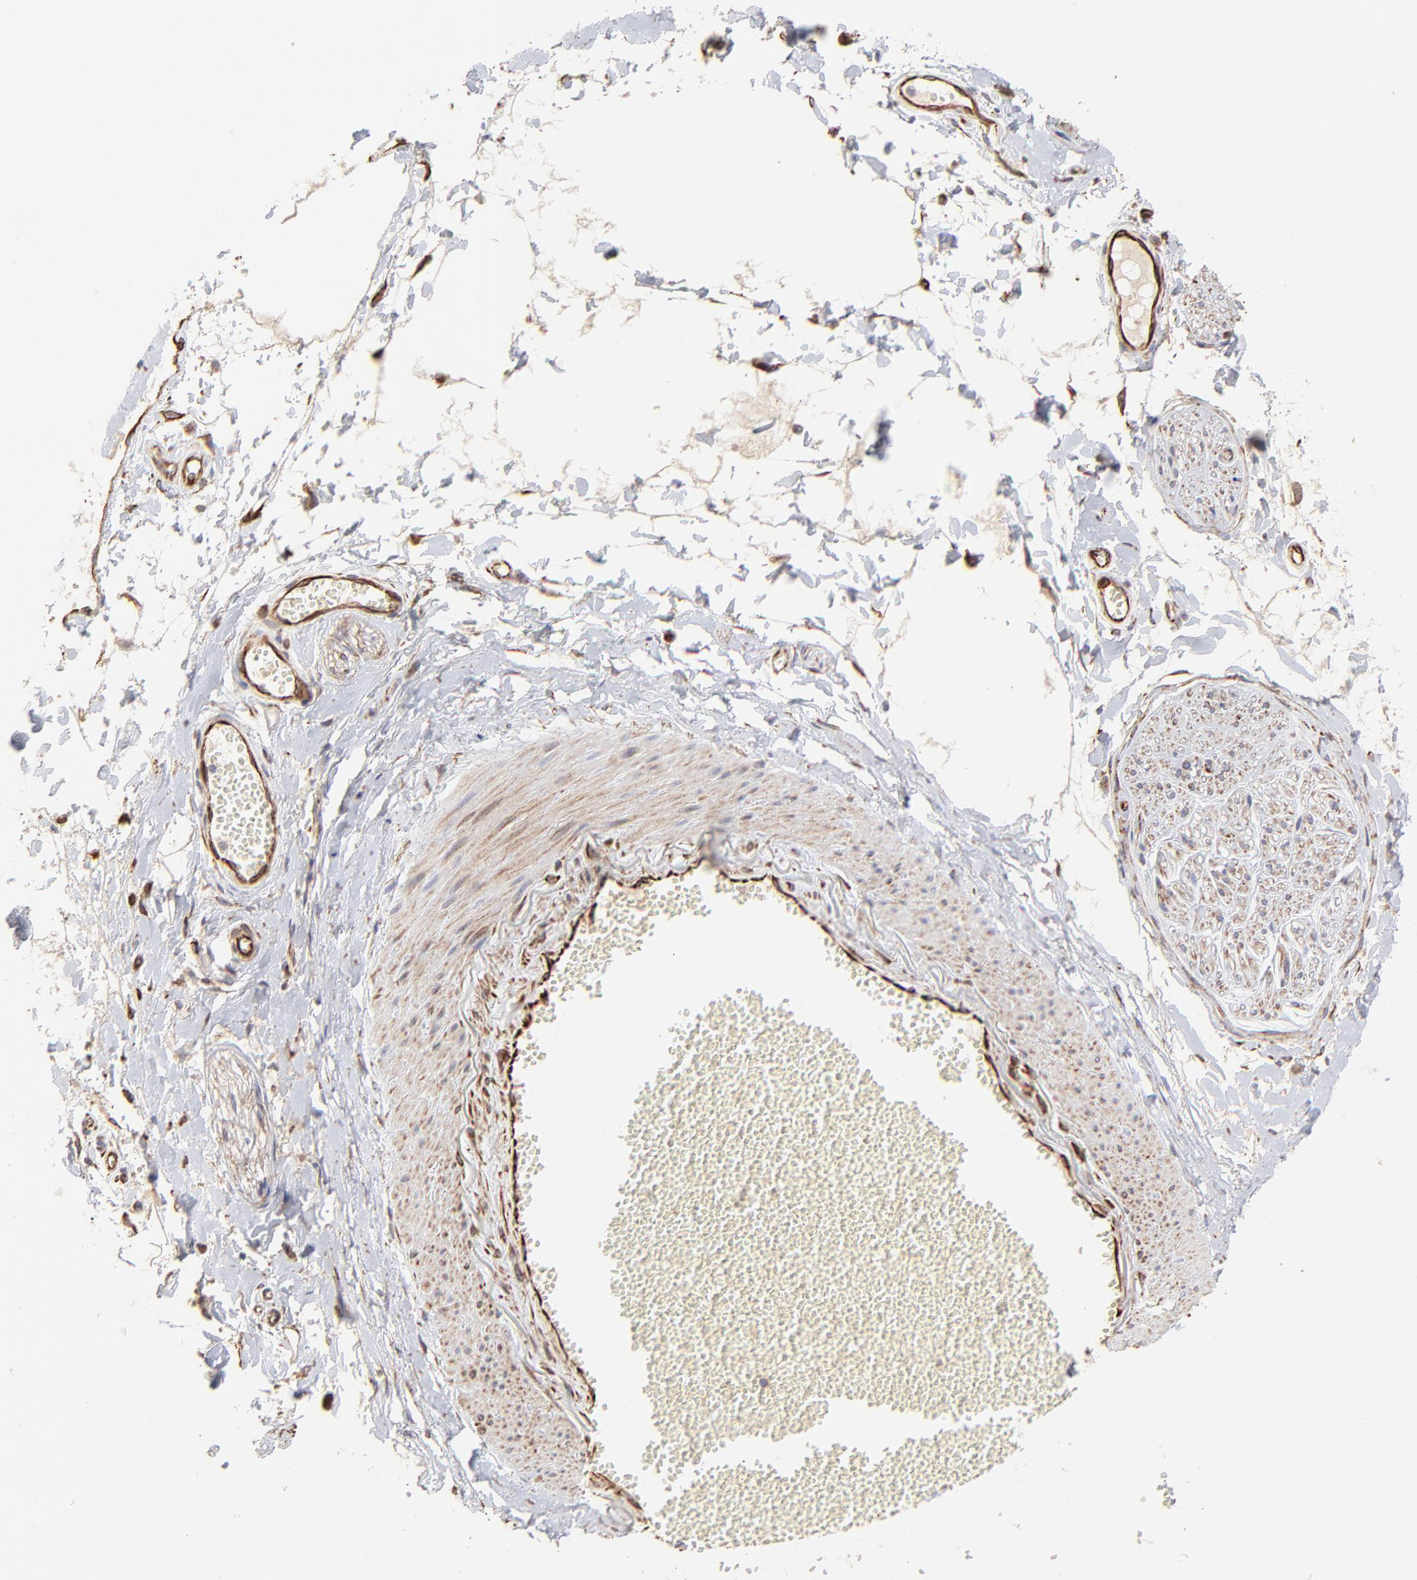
{"staining": {"intensity": "negative", "quantity": "none", "location": "none"}, "tissue": "adipose tissue", "cell_type": "Adipocytes", "image_type": "normal", "snomed": [{"axis": "morphology", "description": "Normal tissue, NOS"}, {"axis": "morphology", "description": "Inflammation, NOS"}, {"axis": "topography", "description": "Salivary gland"}, {"axis": "topography", "description": "Peripheral nerve tissue"}], "caption": "Immunohistochemistry photomicrograph of benign adipose tissue: human adipose tissue stained with DAB shows no significant protein expression in adipocytes.", "gene": "COX8C", "patient": {"sex": "female", "age": 75}}